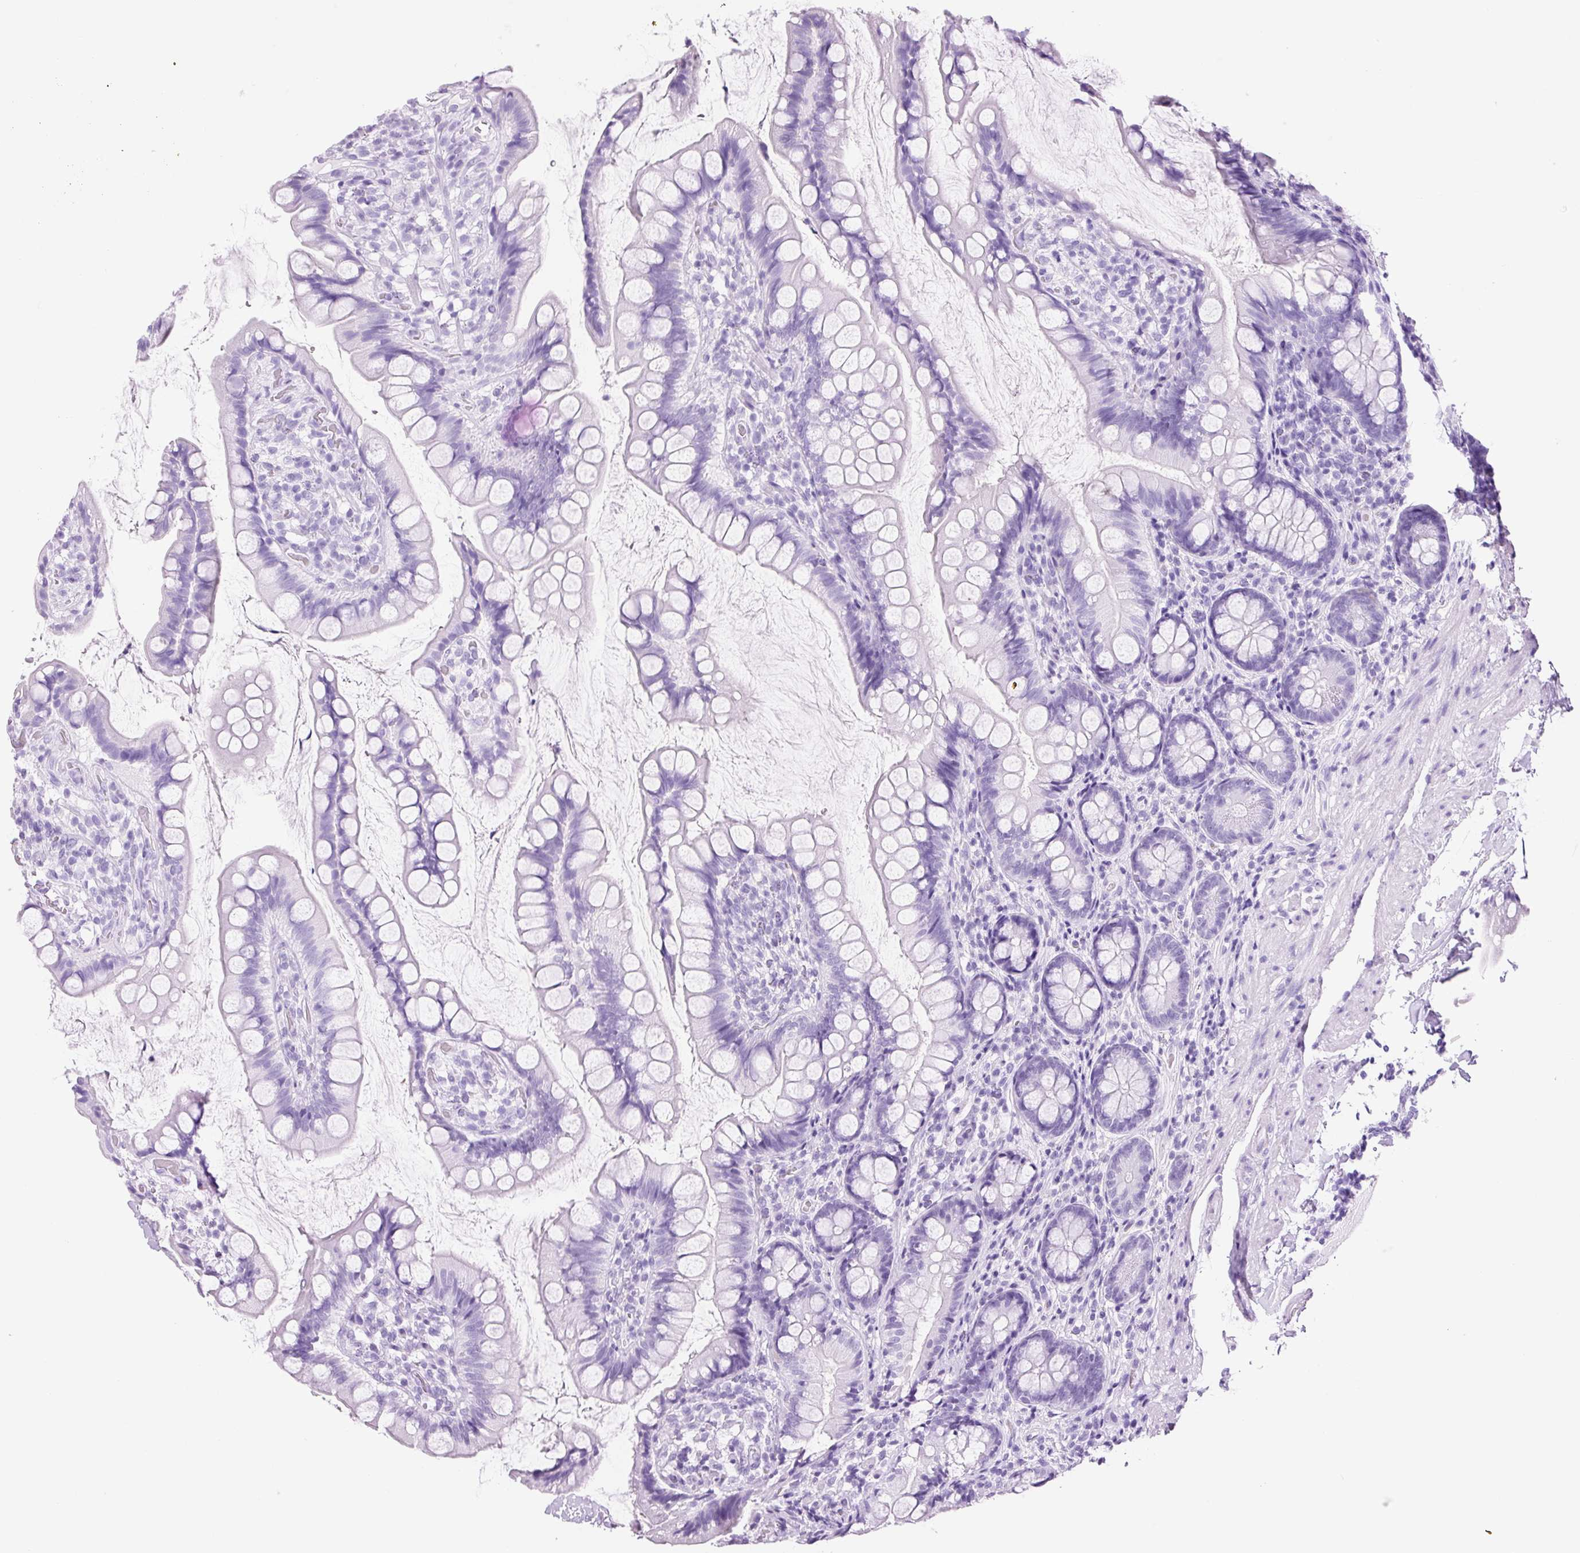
{"staining": {"intensity": "negative", "quantity": "none", "location": "none"}, "tissue": "small intestine", "cell_type": "Glandular cells", "image_type": "normal", "snomed": [{"axis": "morphology", "description": "Normal tissue, NOS"}, {"axis": "topography", "description": "Small intestine"}], "caption": "DAB (3,3'-diaminobenzidine) immunohistochemical staining of unremarkable small intestine exhibits no significant staining in glandular cells. The staining was performed using DAB to visualize the protein expression in brown, while the nuclei were stained in blue with hematoxylin (Magnification: 20x).", "gene": "ADSS1", "patient": {"sex": "male", "age": 70}}